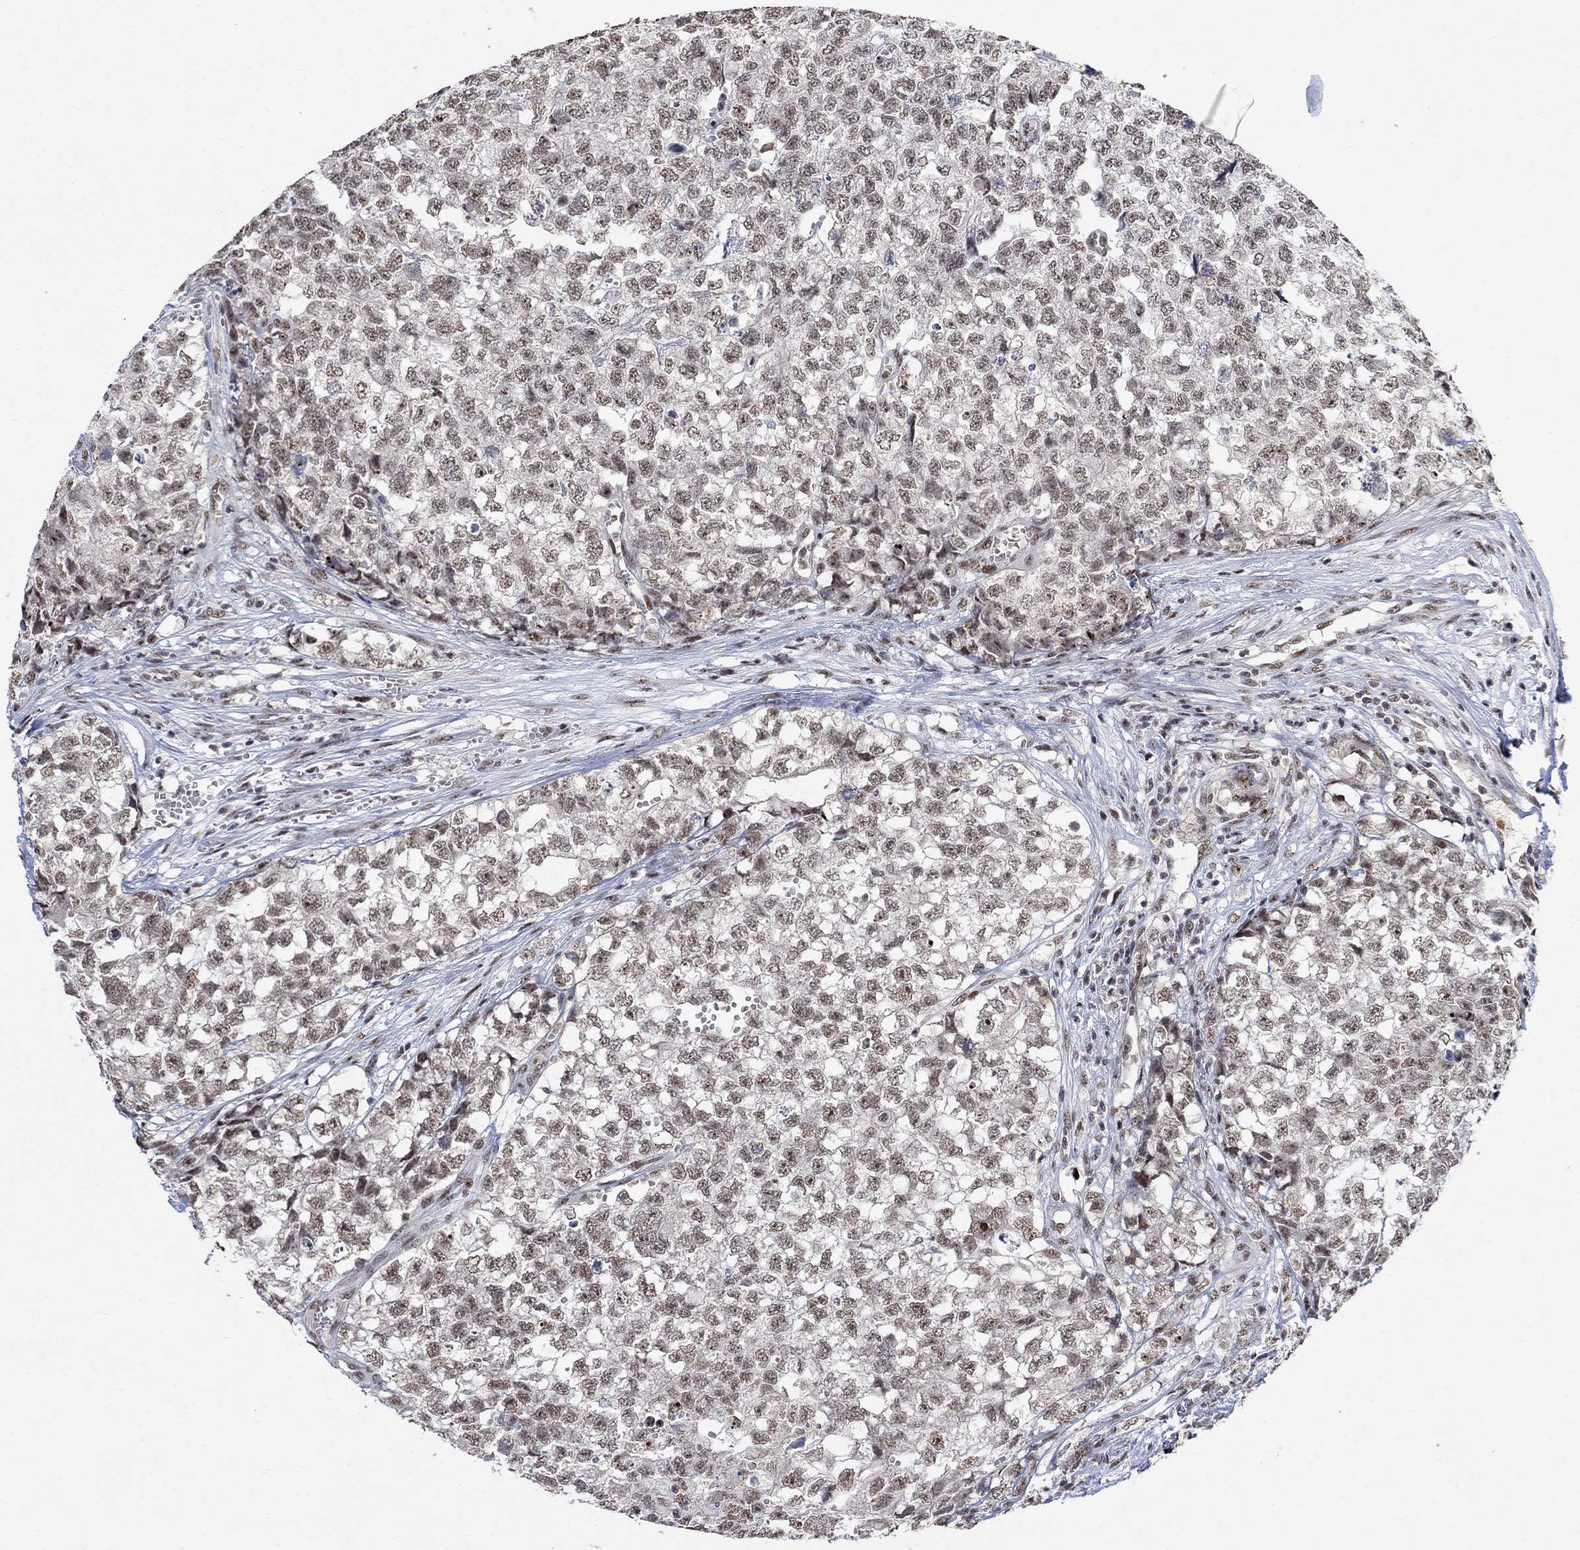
{"staining": {"intensity": "weak", "quantity": "<25%", "location": "nuclear"}, "tissue": "testis cancer", "cell_type": "Tumor cells", "image_type": "cancer", "snomed": [{"axis": "morphology", "description": "Seminoma, NOS"}, {"axis": "morphology", "description": "Carcinoma, Embryonal, NOS"}, {"axis": "topography", "description": "Testis"}], "caption": "A photomicrograph of testis cancer (embryonal carcinoma) stained for a protein exhibits no brown staining in tumor cells.", "gene": "E4F1", "patient": {"sex": "male", "age": 22}}